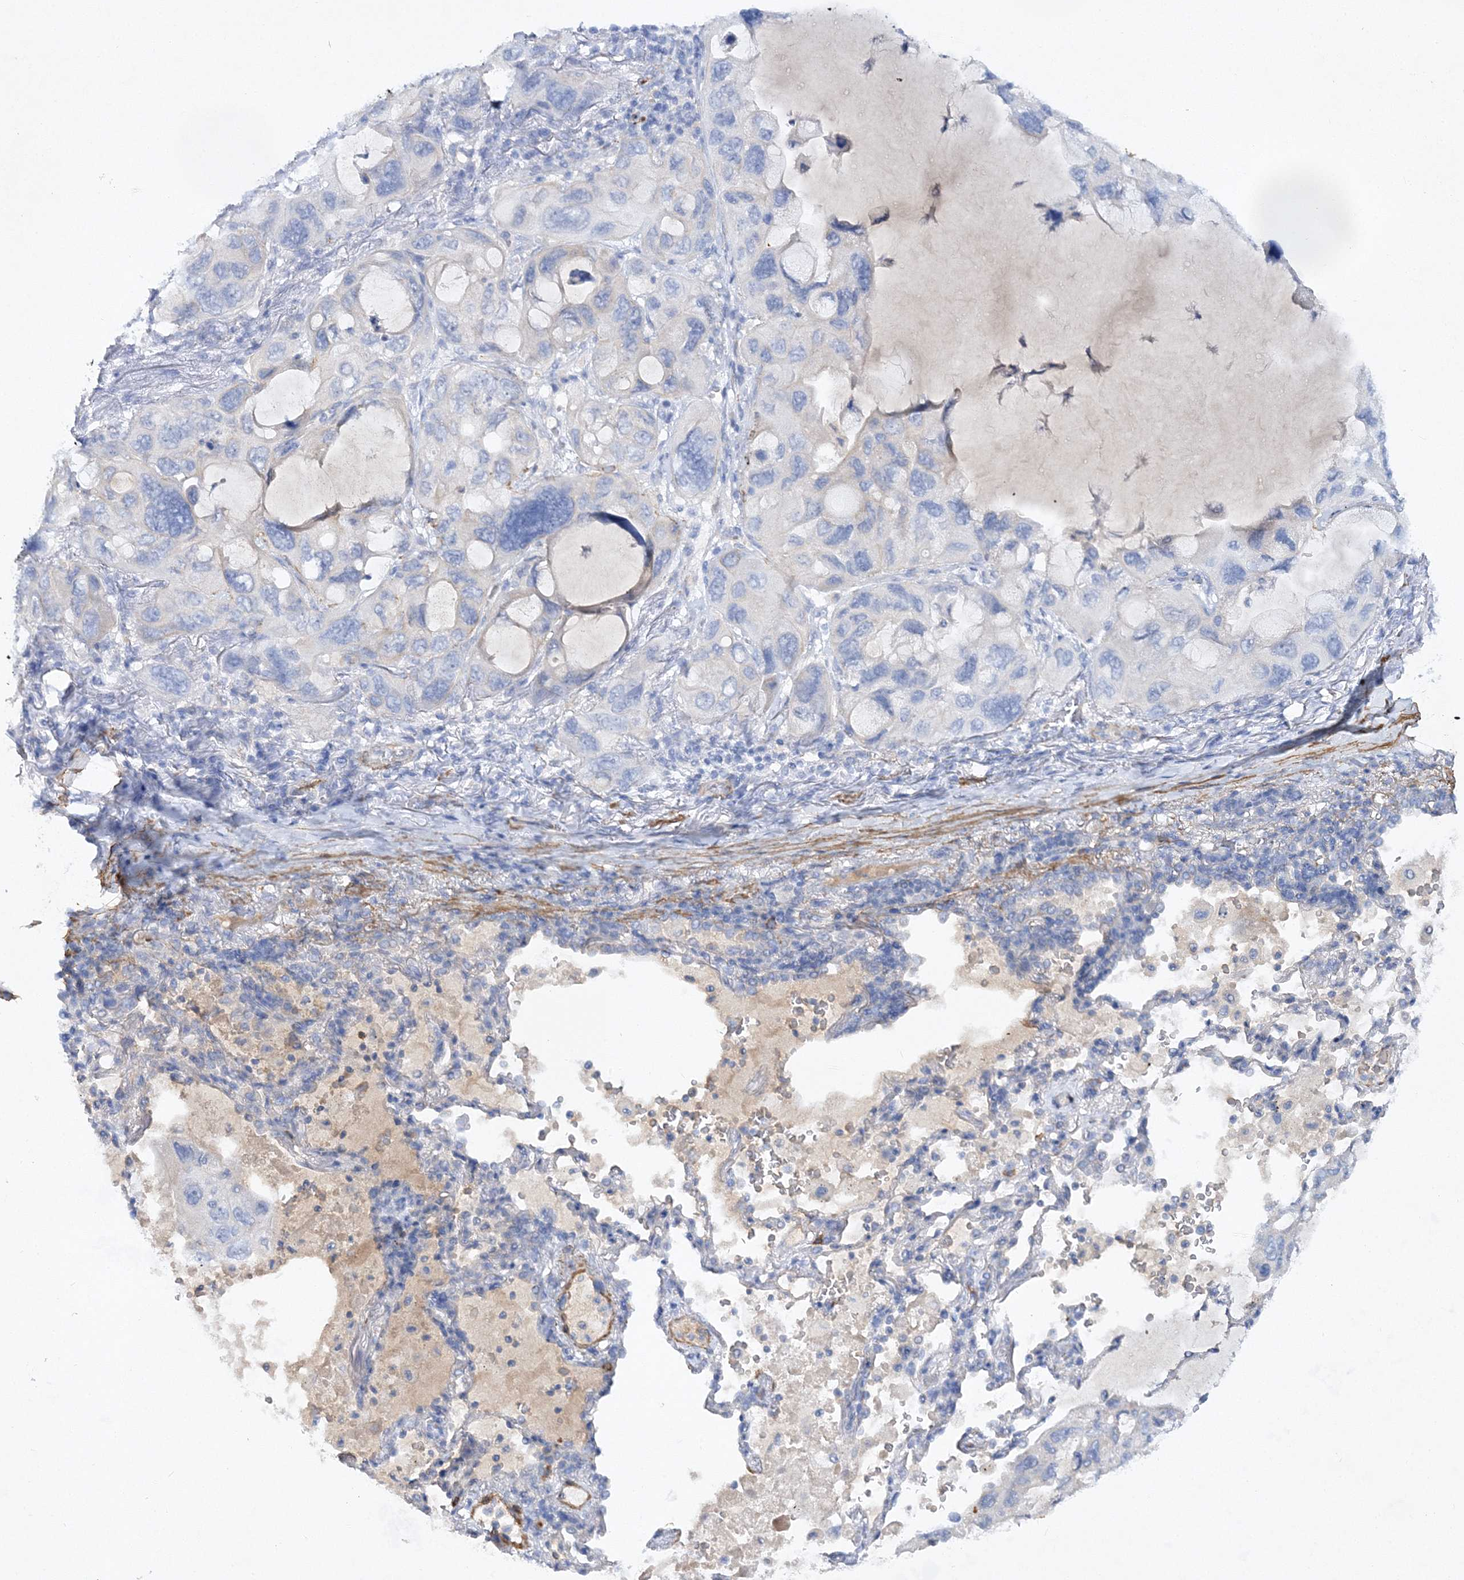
{"staining": {"intensity": "negative", "quantity": "none", "location": "none"}, "tissue": "lung cancer", "cell_type": "Tumor cells", "image_type": "cancer", "snomed": [{"axis": "morphology", "description": "Squamous cell carcinoma, NOS"}, {"axis": "topography", "description": "Lung"}], "caption": "An immunohistochemistry (IHC) image of lung cancer (squamous cell carcinoma) is shown. There is no staining in tumor cells of lung cancer (squamous cell carcinoma). (IHC, brightfield microscopy, high magnification).", "gene": "RTN2", "patient": {"sex": "female", "age": 73}}